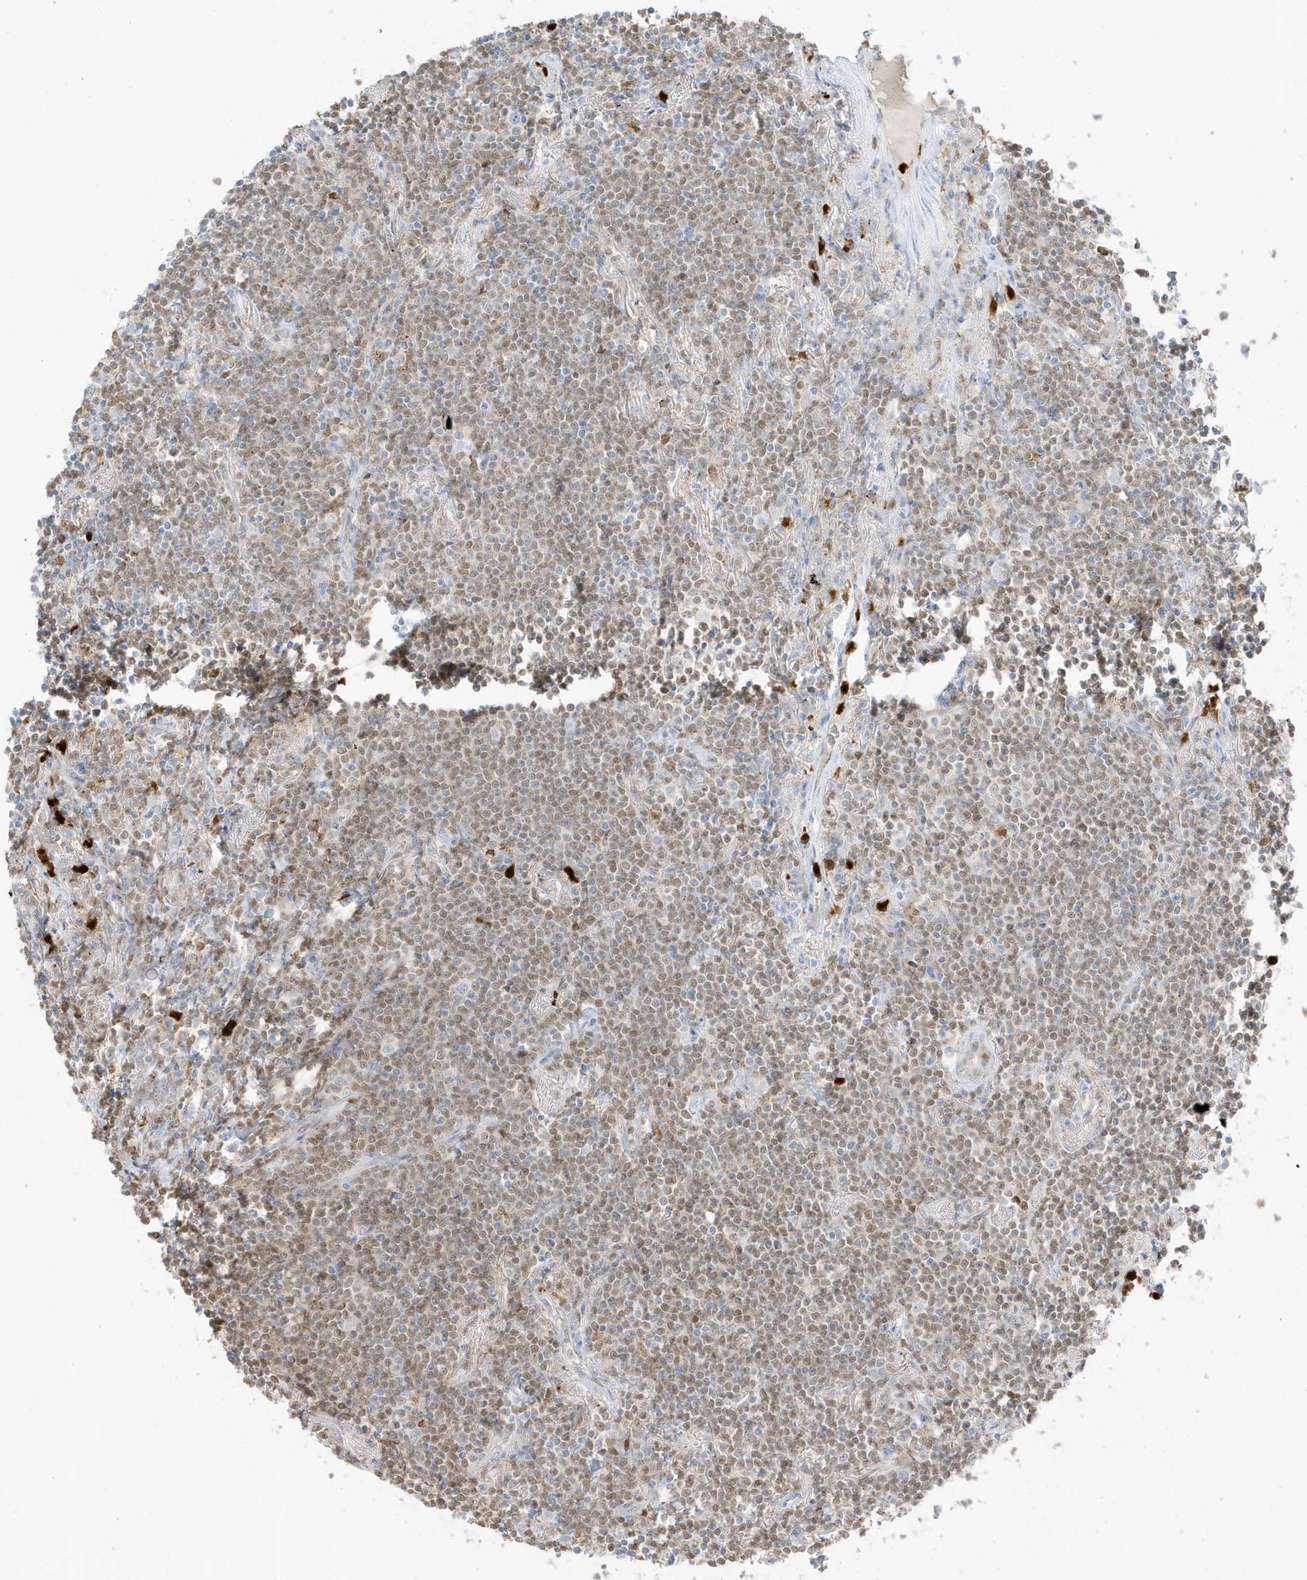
{"staining": {"intensity": "weak", "quantity": "25%-75%", "location": "nuclear"}, "tissue": "lymphoma", "cell_type": "Tumor cells", "image_type": "cancer", "snomed": [{"axis": "morphology", "description": "Malignant lymphoma, non-Hodgkin's type, Low grade"}, {"axis": "topography", "description": "Lung"}], "caption": "Lymphoma stained with a brown dye displays weak nuclear positive expression in approximately 25%-75% of tumor cells.", "gene": "GCA", "patient": {"sex": "female", "age": 71}}